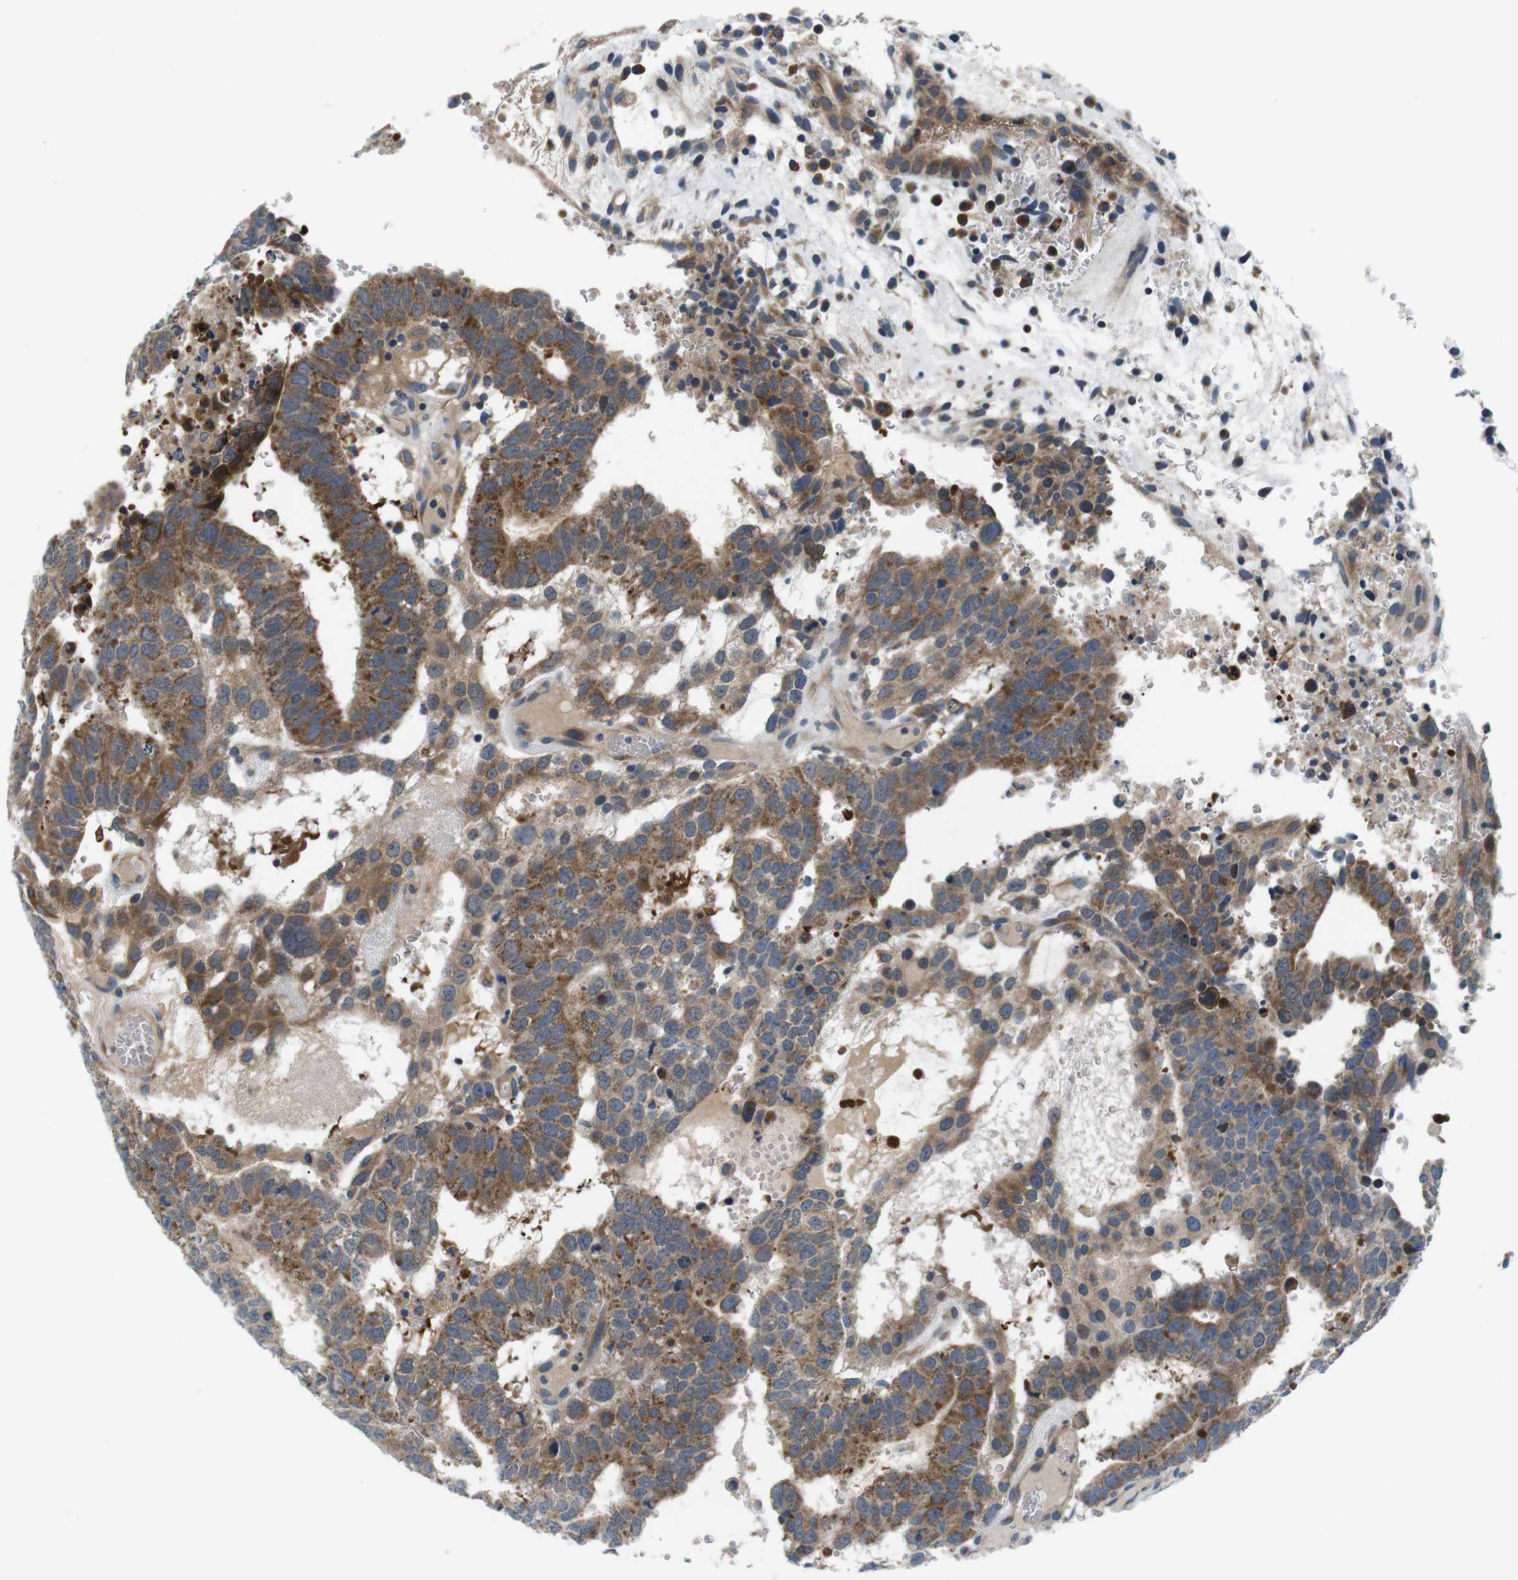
{"staining": {"intensity": "moderate", "quantity": ">75%", "location": "cytoplasmic/membranous"}, "tissue": "testis cancer", "cell_type": "Tumor cells", "image_type": "cancer", "snomed": [{"axis": "morphology", "description": "Seminoma, NOS"}, {"axis": "morphology", "description": "Carcinoma, Embryonal, NOS"}, {"axis": "topography", "description": "Testis"}], "caption": "Moderate cytoplasmic/membranous protein staining is present in about >75% of tumor cells in testis embryonal carcinoma.", "gene": "JAK1", "patient": {"sex": "male", "age": 52}}